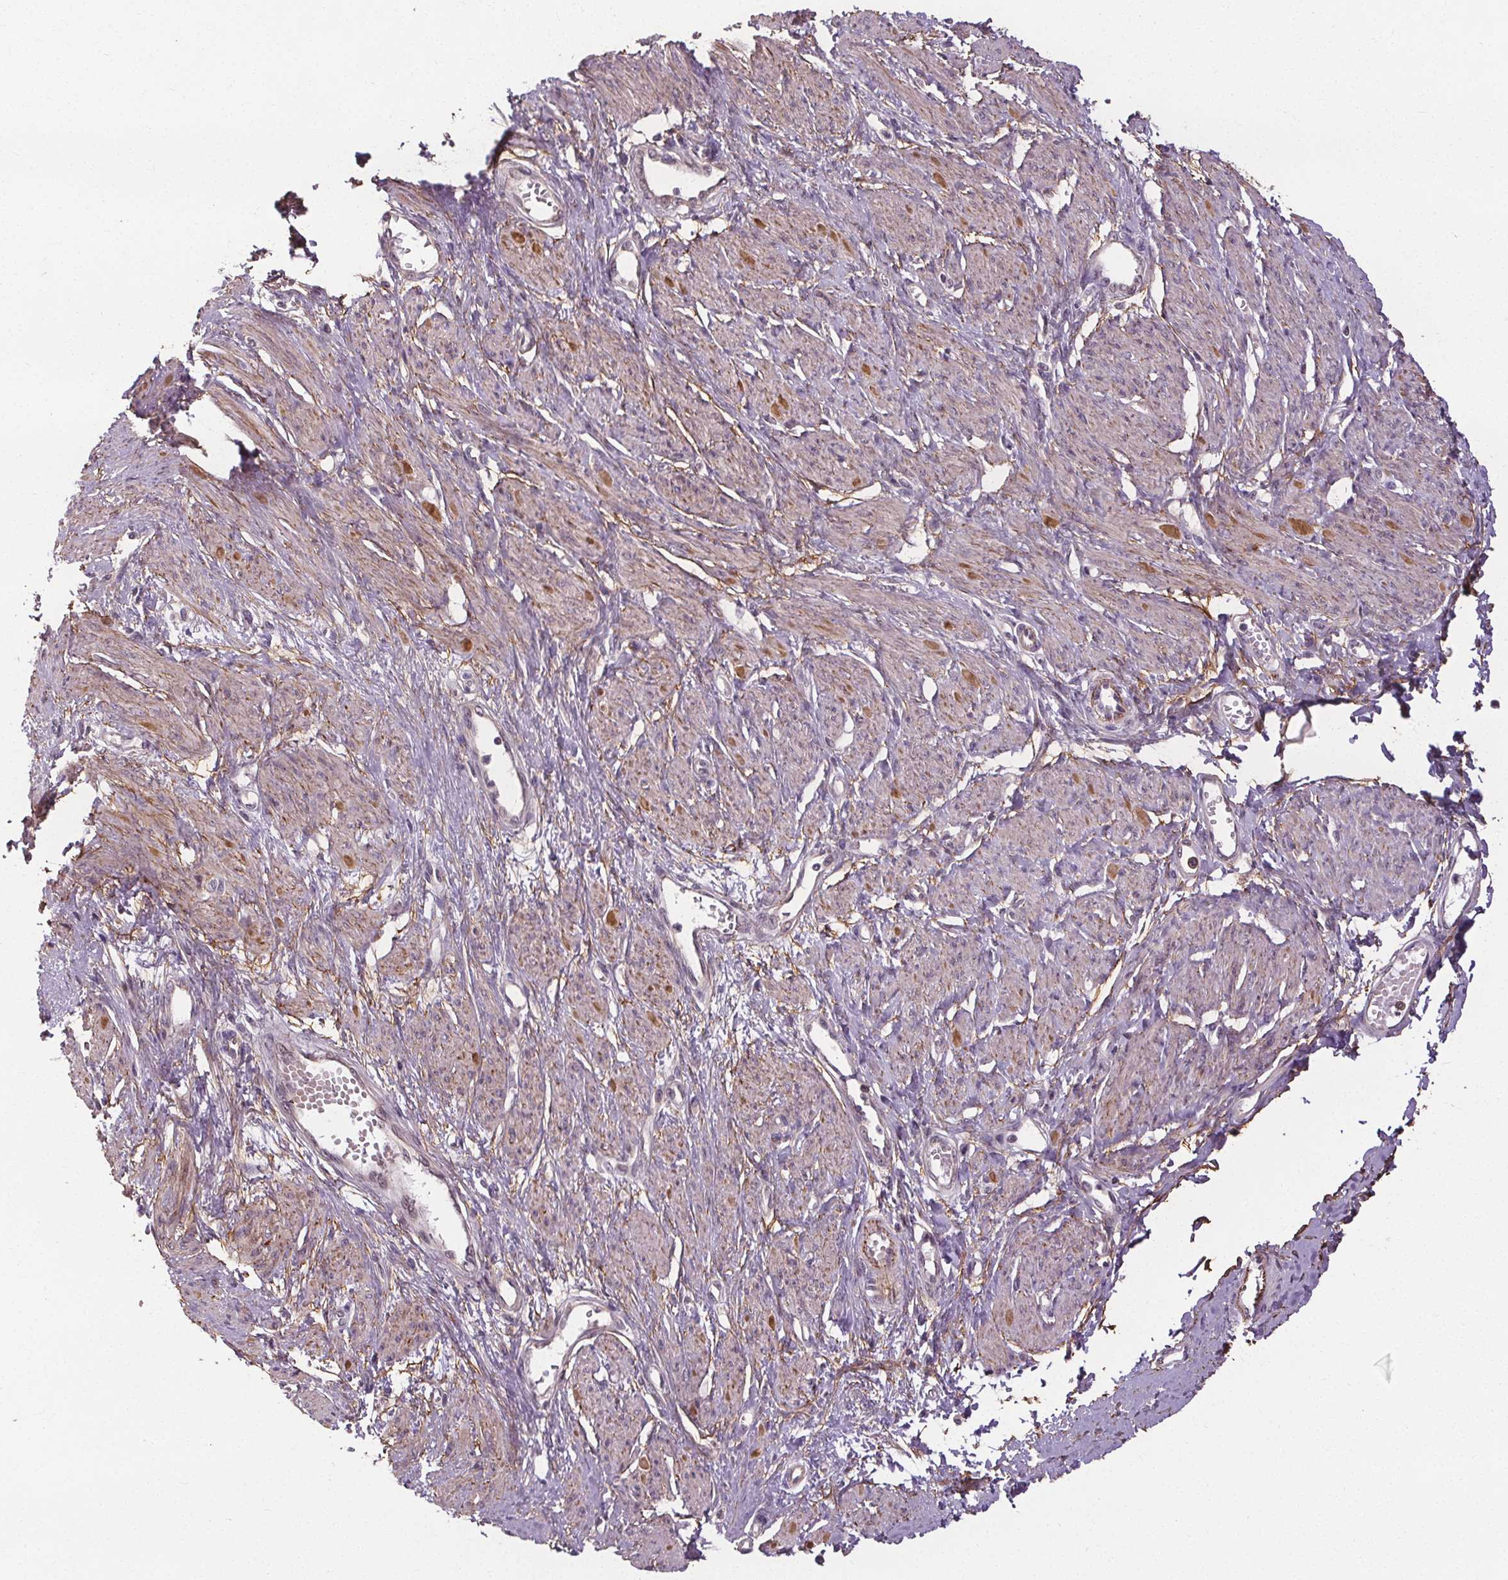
{"staining": {"intensity": "weak", "quantity": "25%-75%", "location": "cytoplasmic/membranous"}, "tissue": "smooth muscle", "cell_type": "Smooth muscle cells", "image_type": "normal", "snomed": [{"axis": "morphology", "description": "Normal tissue, NOS"}, {"axis": "topography", "description": "Smooth muscle"}, {"axis": "topography", "description": "Uterus"}], "caption": "IHC micrograph of benign human smooth muscle stained for a protein (brown), which demonstrates low levels of weak cytoplasmic/membranous expression in approximately 25%-75% of smooth muscle cells.", "gene": "KIAA0232", "patient": {"sex": "female", "age": 39}}